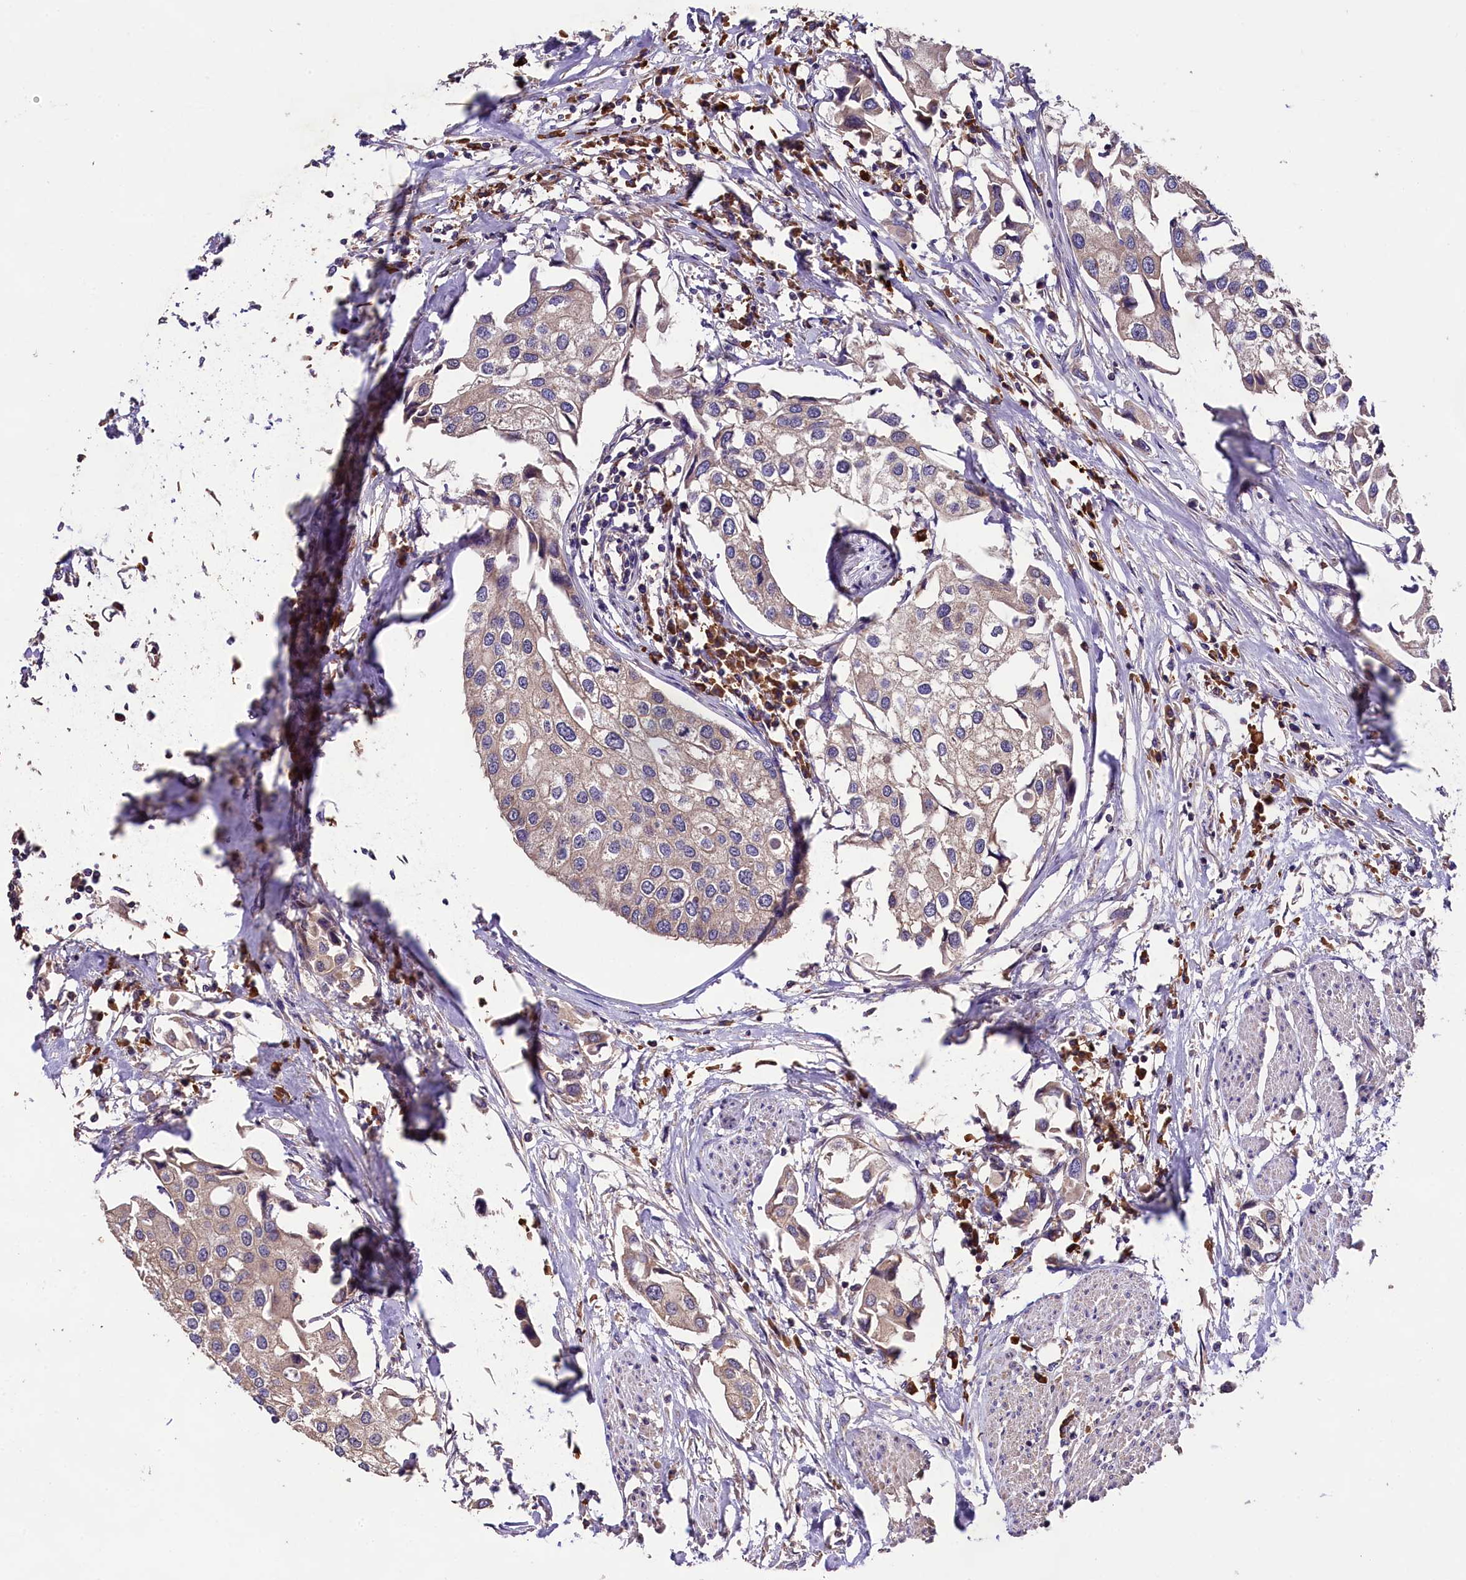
{"staining": {"intensity": "weak", "quantity": "<25%", "location": "cytoplasmic/membranous"}, "tissue": "urothelial cancer", "cell_type": "Tumor cells", "image_type": "cancer", "snomed": [{"axis": "morphology", "description": "Urothelial carcinoma, High grade"}, {"axis": "topography", "description": "Urinary bladder"}], "caption": "The immunohistochemistry (IHC) micrograph has no significant staining in tumor cells of urothelial carcinoma (high-grade) tissue.", "gene": "ENKD1", "patient": {"sex": "male", "age": 64}}